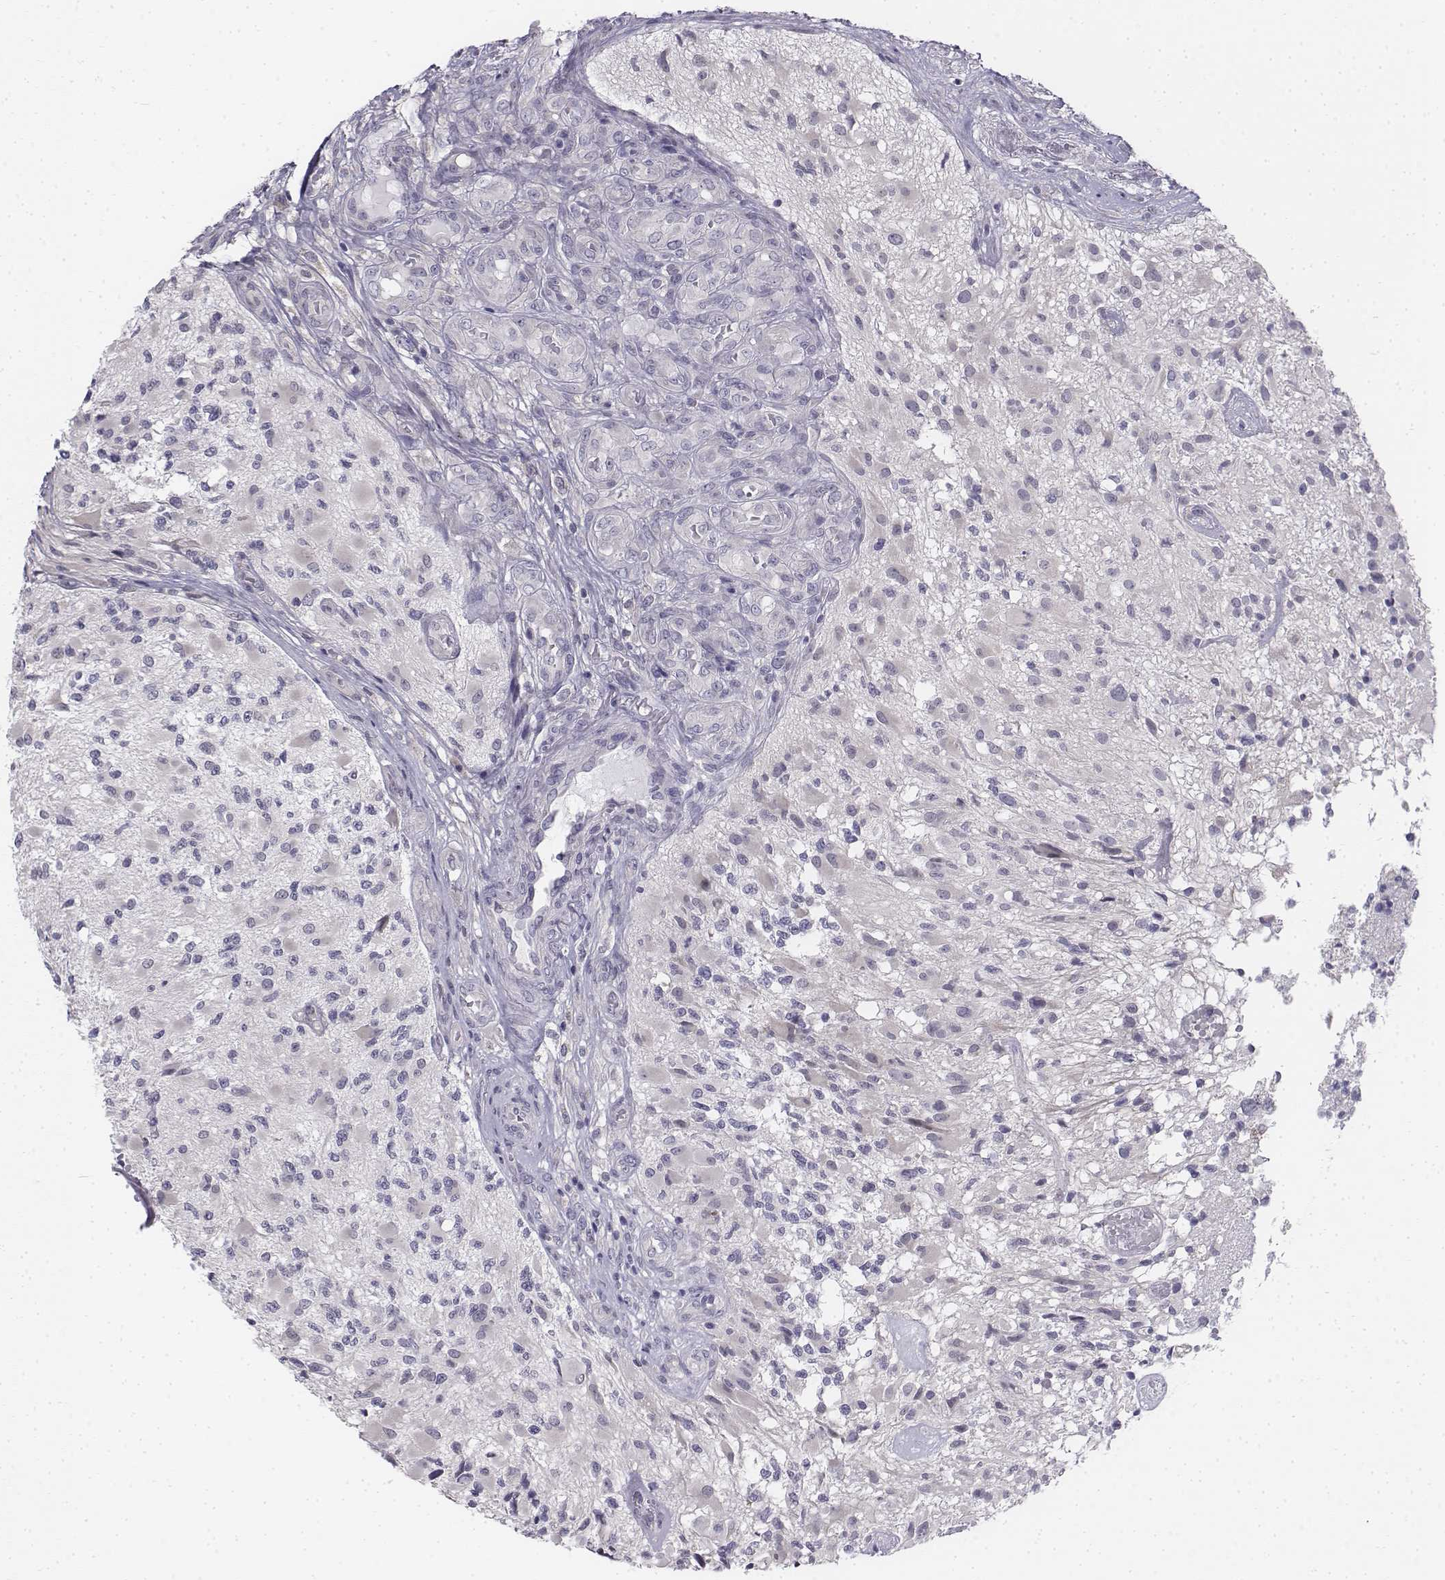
{"staining": {"intensity": "negative", "quantity": "none", "location": "none"}, "tissue": "glioma", "cell_type": "Tumor cells", "image_type": "cancer", "snomed": [{"axis": "morphology", "description": "Glioma, malignant, High grade"}, {"axis": "topography", "description": "Brain"}], "caption": "Immunohistochemistry (IHC) of human glioma shows no expression in tumor cells.", "gene": "PENK", "patient": {"sex": "female", "age": 63}}